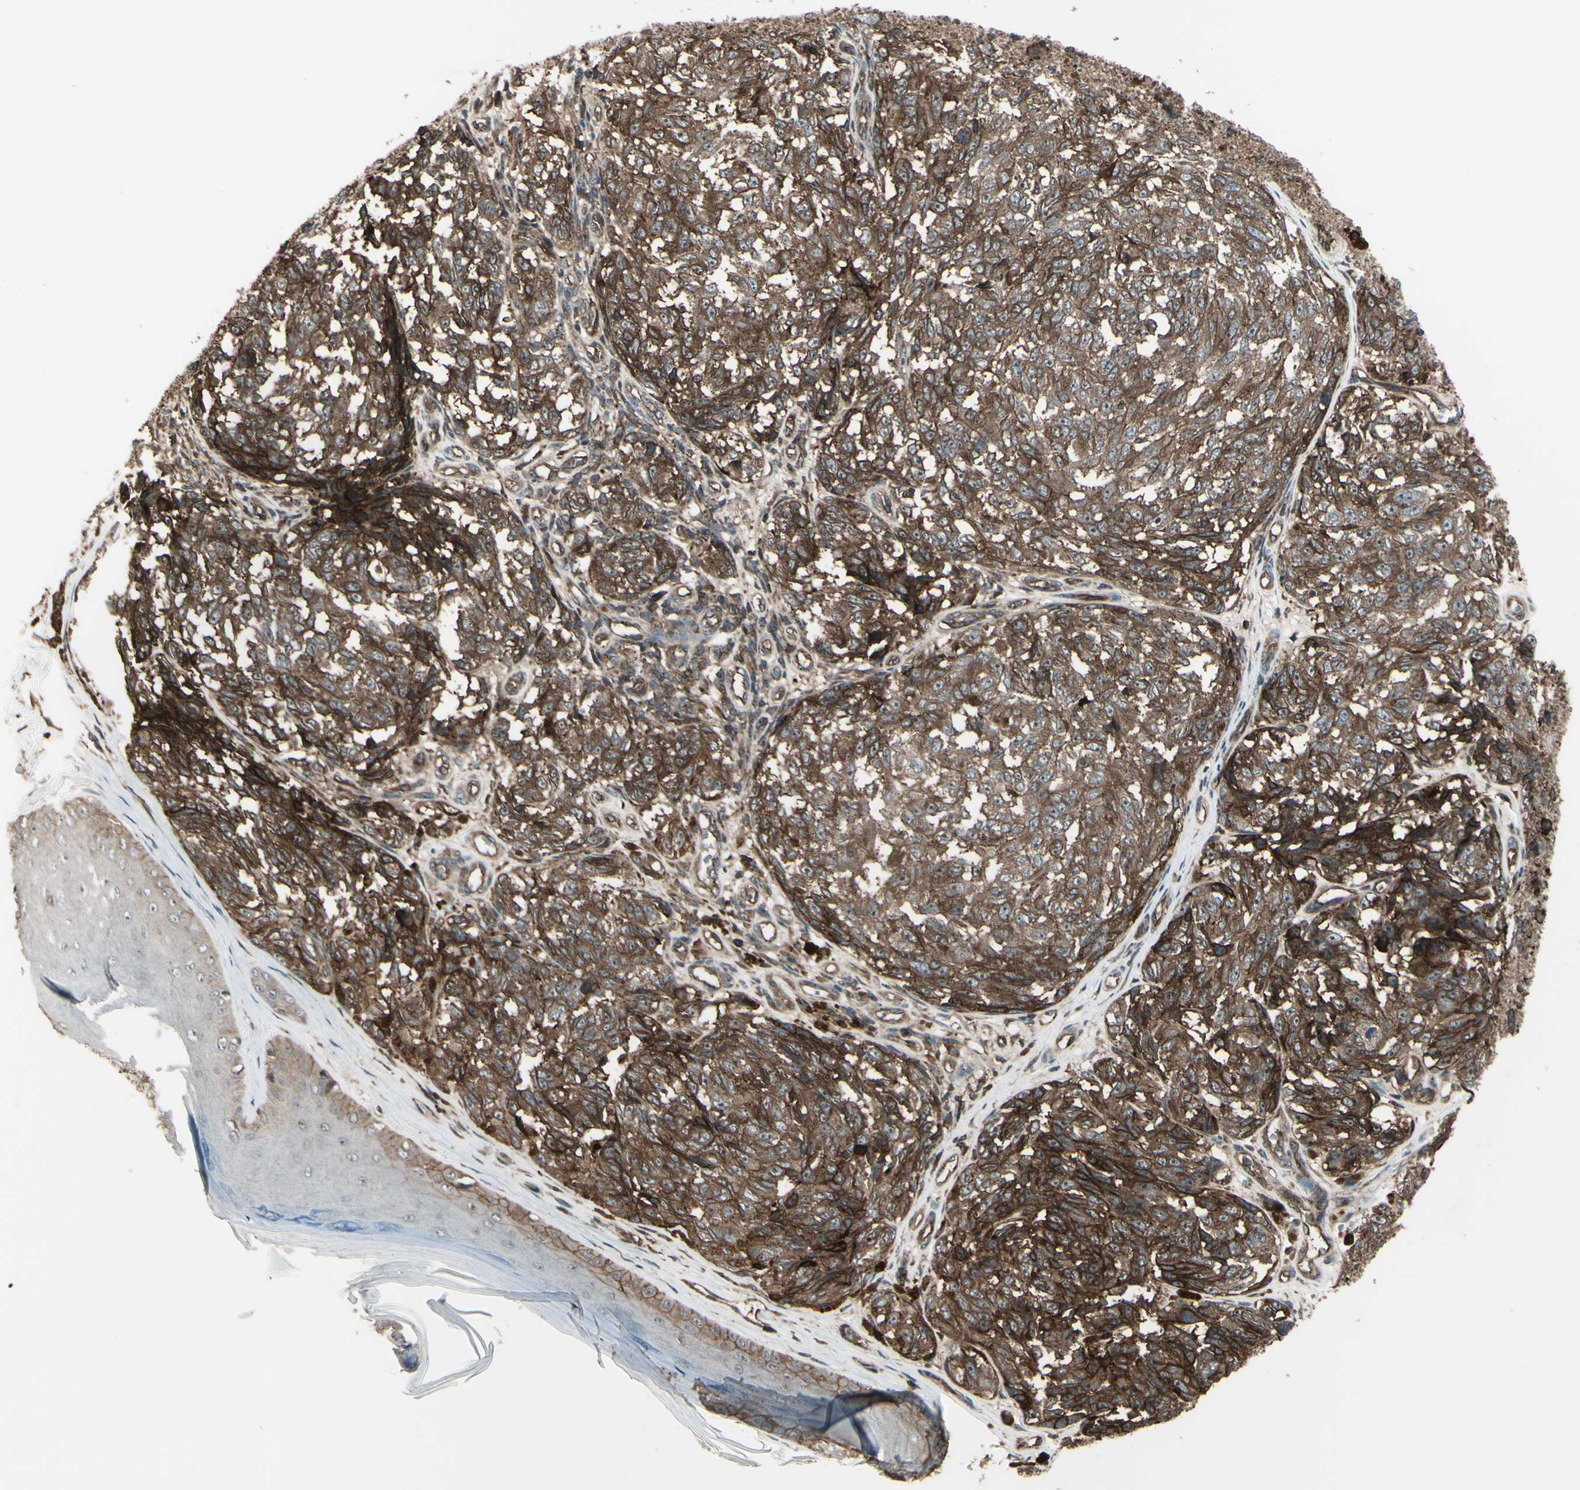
{"staining": {"intensity": "strong", "quantity": ">75%", "location": "cytoplasmic/membranous"}, "tissue": "melanoma", "cell_type": "Tumor cells", "image_type": "cancer", "snomed": [{"axis": "morphology", "description": "Malignant melanoma, NOS"}, {"axis": "topography", "description": "Skin"}], "caption": "Protein expression by immunohistochemistry (IHC) displays strong cytoplasmic/membranous positivity in approximately >75% of tumor cells in melanoma.", "gene": "FXYD5", "patient": {"sex": "female", "age": 64}}